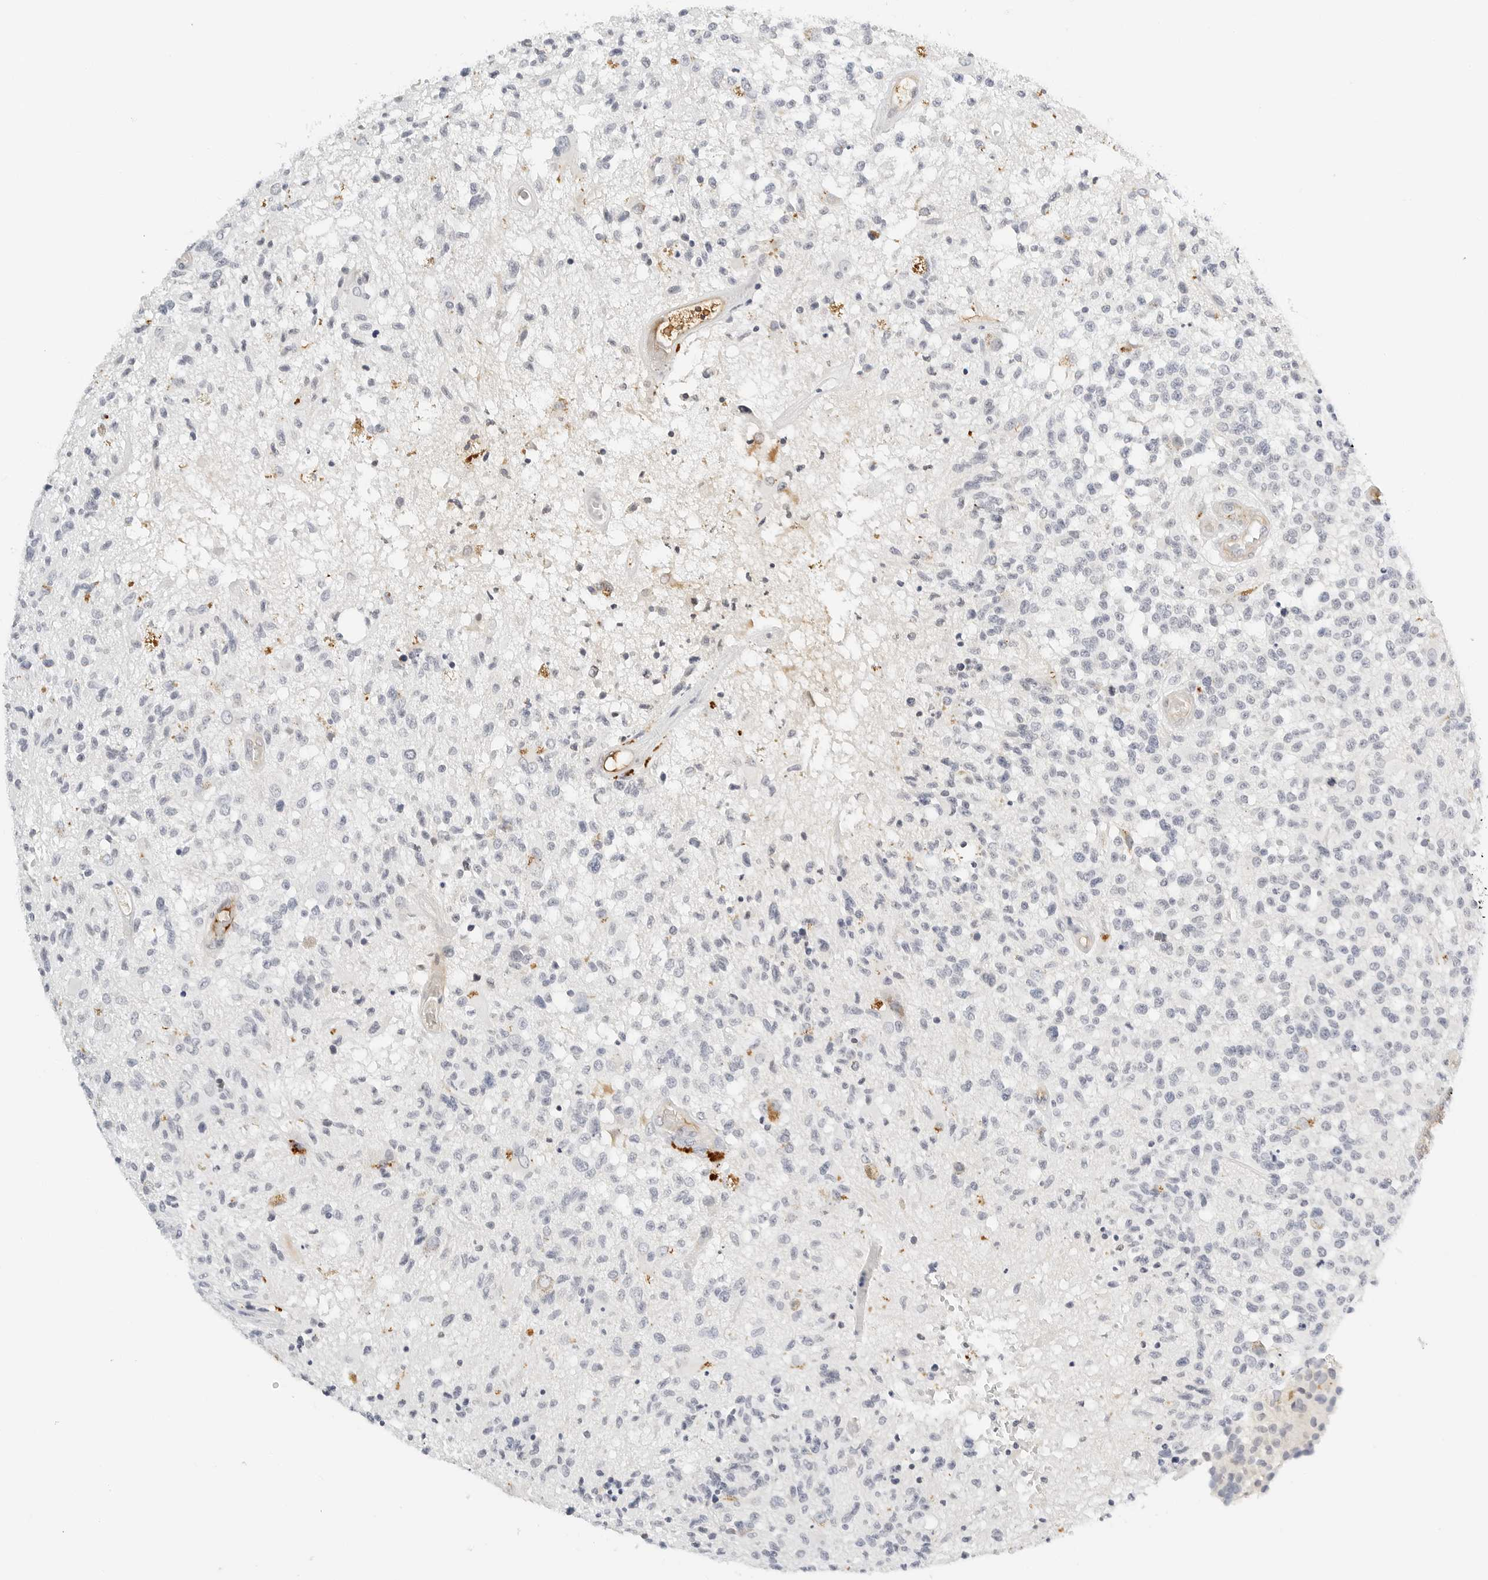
{"staining": {"intensity": "negative", "quantity": "none", "location": "none"}, "tissue": "glioma", "cell_type": "Tumor cells", "image_type": "cancer", "snomed": [{"axis": "morphology", "description": "Glioma, malignant, High grade"}, {"axis": "morphology", "description": "Glioblastoma, NOS"}, {"axis": "topography", "description": "Brain"}], "caption": "IHC micrograph of human glioma stained for a protein (brown), which reveals no staining in tumor cells.", "gene": "PKDCC", "patient": {"sex": "male", "age": 60}}